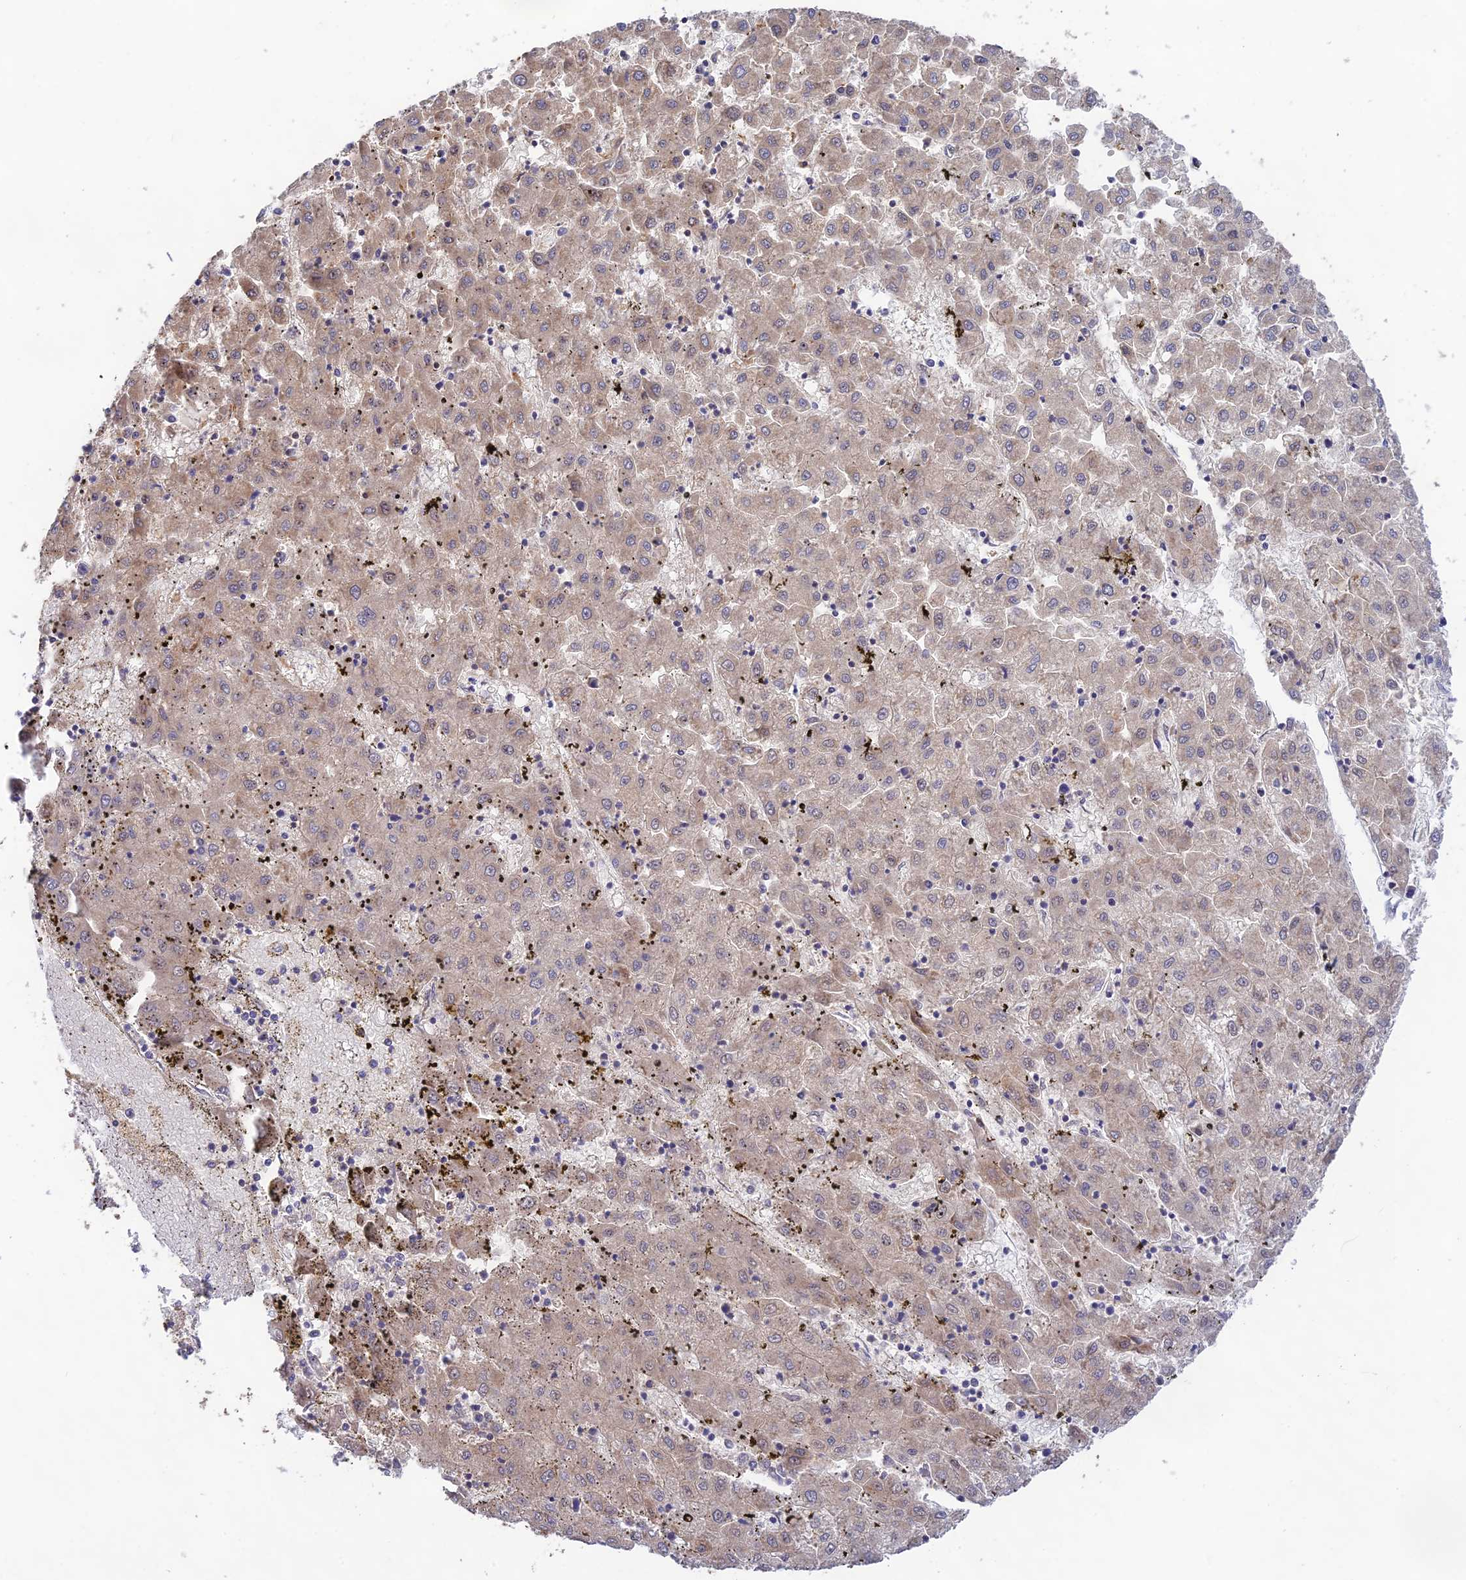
{"staining": {"intensity": "weak", "quantity": "<25%", "location": "cytoplasmic/membranous"}, "tissue": "liver cancer", "cell_type": "Tumor cells", "image_type": "cancer", "snomed": [{"axis": "morphology", "description": "Carcinoma, Hepatocellular, NOS"}, {"axis": "topography", "description": "Liver"}], "caption": "Hepatocellular carcinoma (liver) stained for a protein using IHC reveals no positivity tumor cells.", "gene": "CLCF1", "patient": {"sex": "male", "age": 72}}